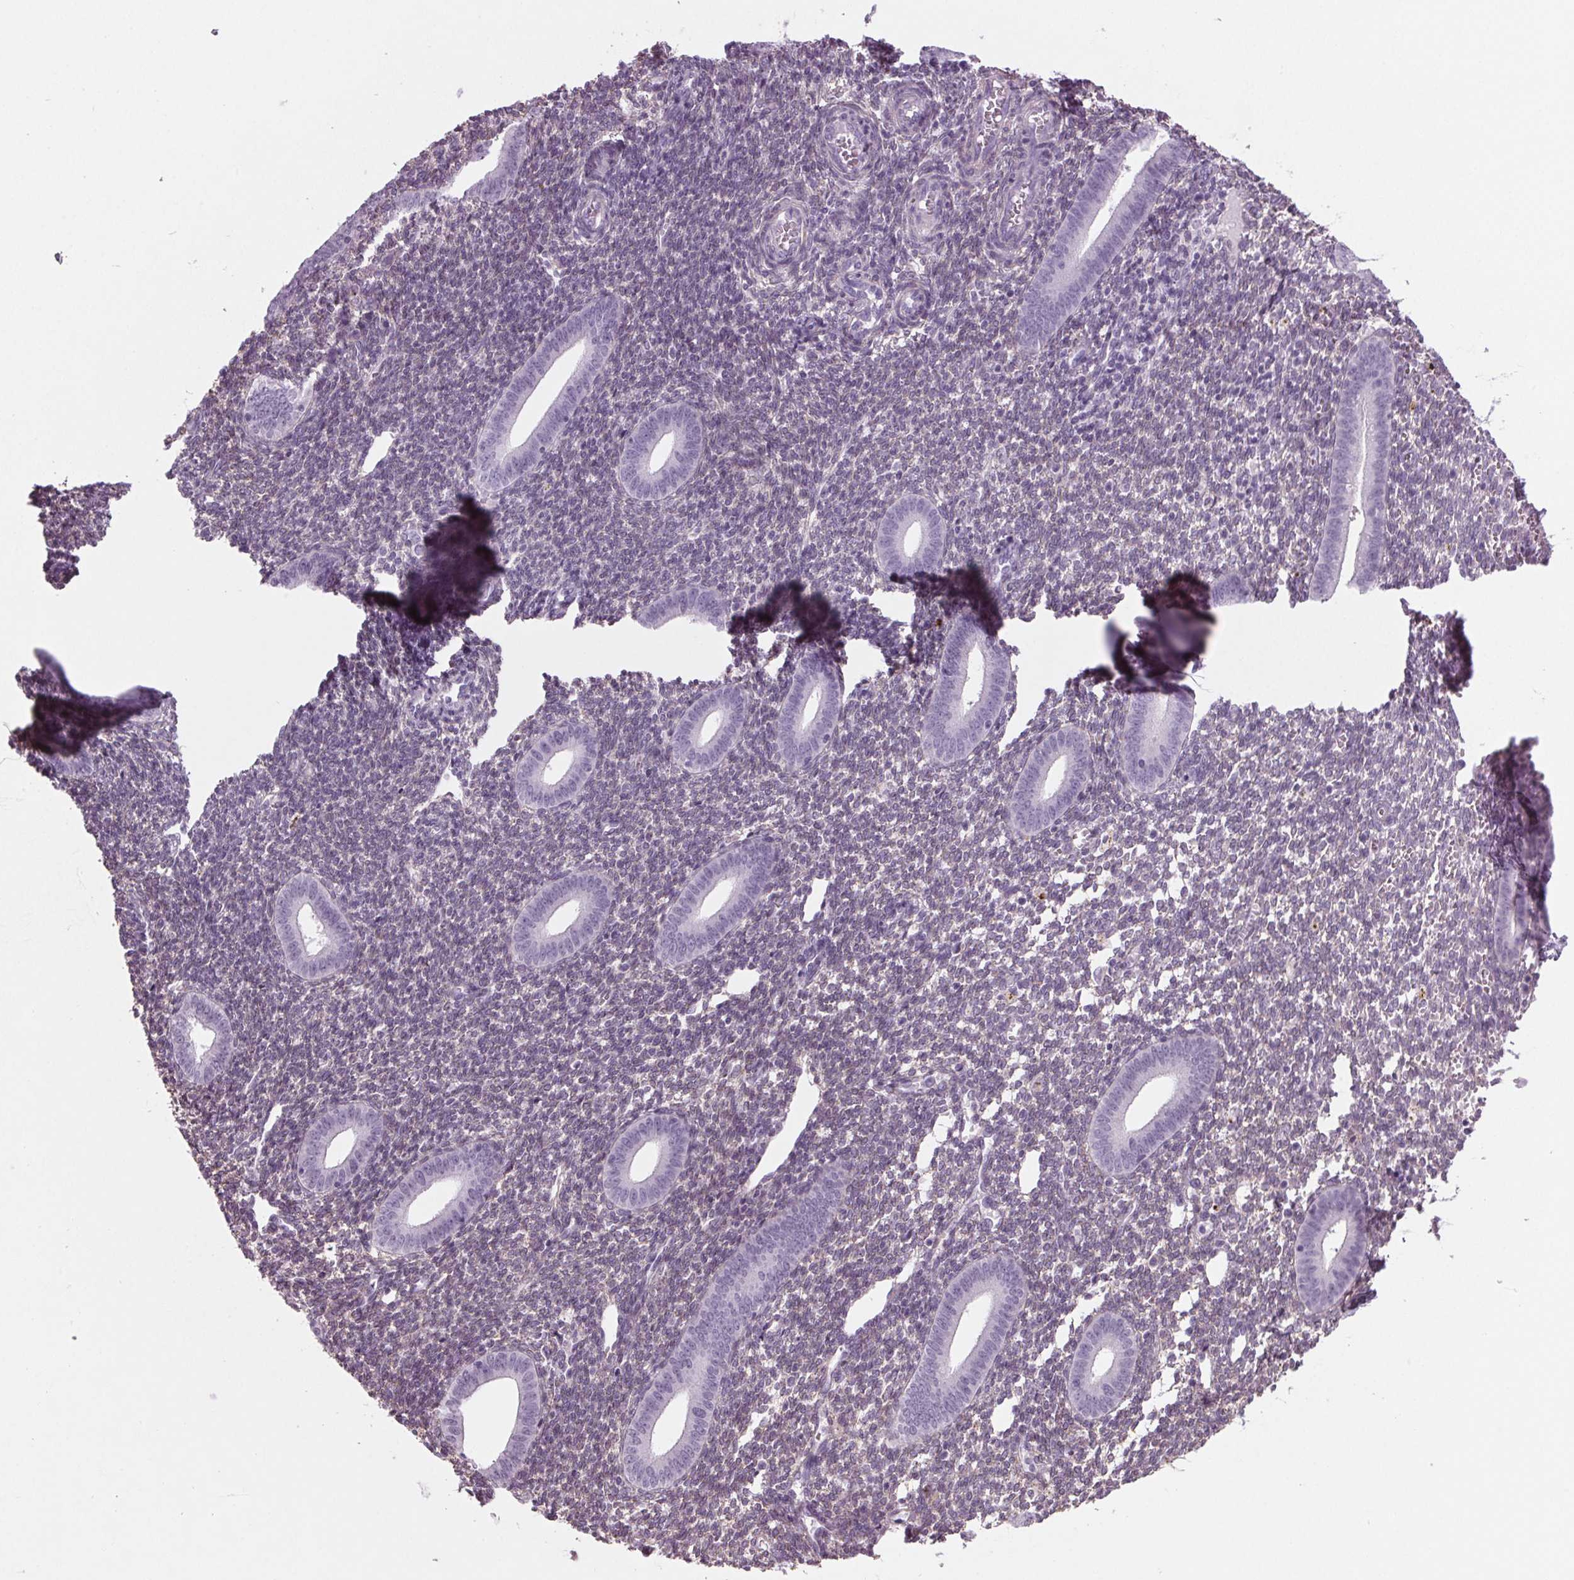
{"staining": {"intensity": "negative", "quantity": "none", "location": "none"}, "tissue": "endometrium", "cell_type": "Cells in endometrial stroma", "image_type": "normal", "snomed": [{"axis": "morphology", "description": "Normal tissue, NOS"}, {"axis": "topography", "description": "Endometrium"}], "caption": "IHC photomicrograph of normal endometrium stained for a protein (brown), which reveals no expression in cells in endometrial stroma. (Brightfield microscopy of DAB immunohistochemistry (IHC) at high magnification).", "gene": "BHLHE22", "patient": {"sex": "female", "age": 25}}